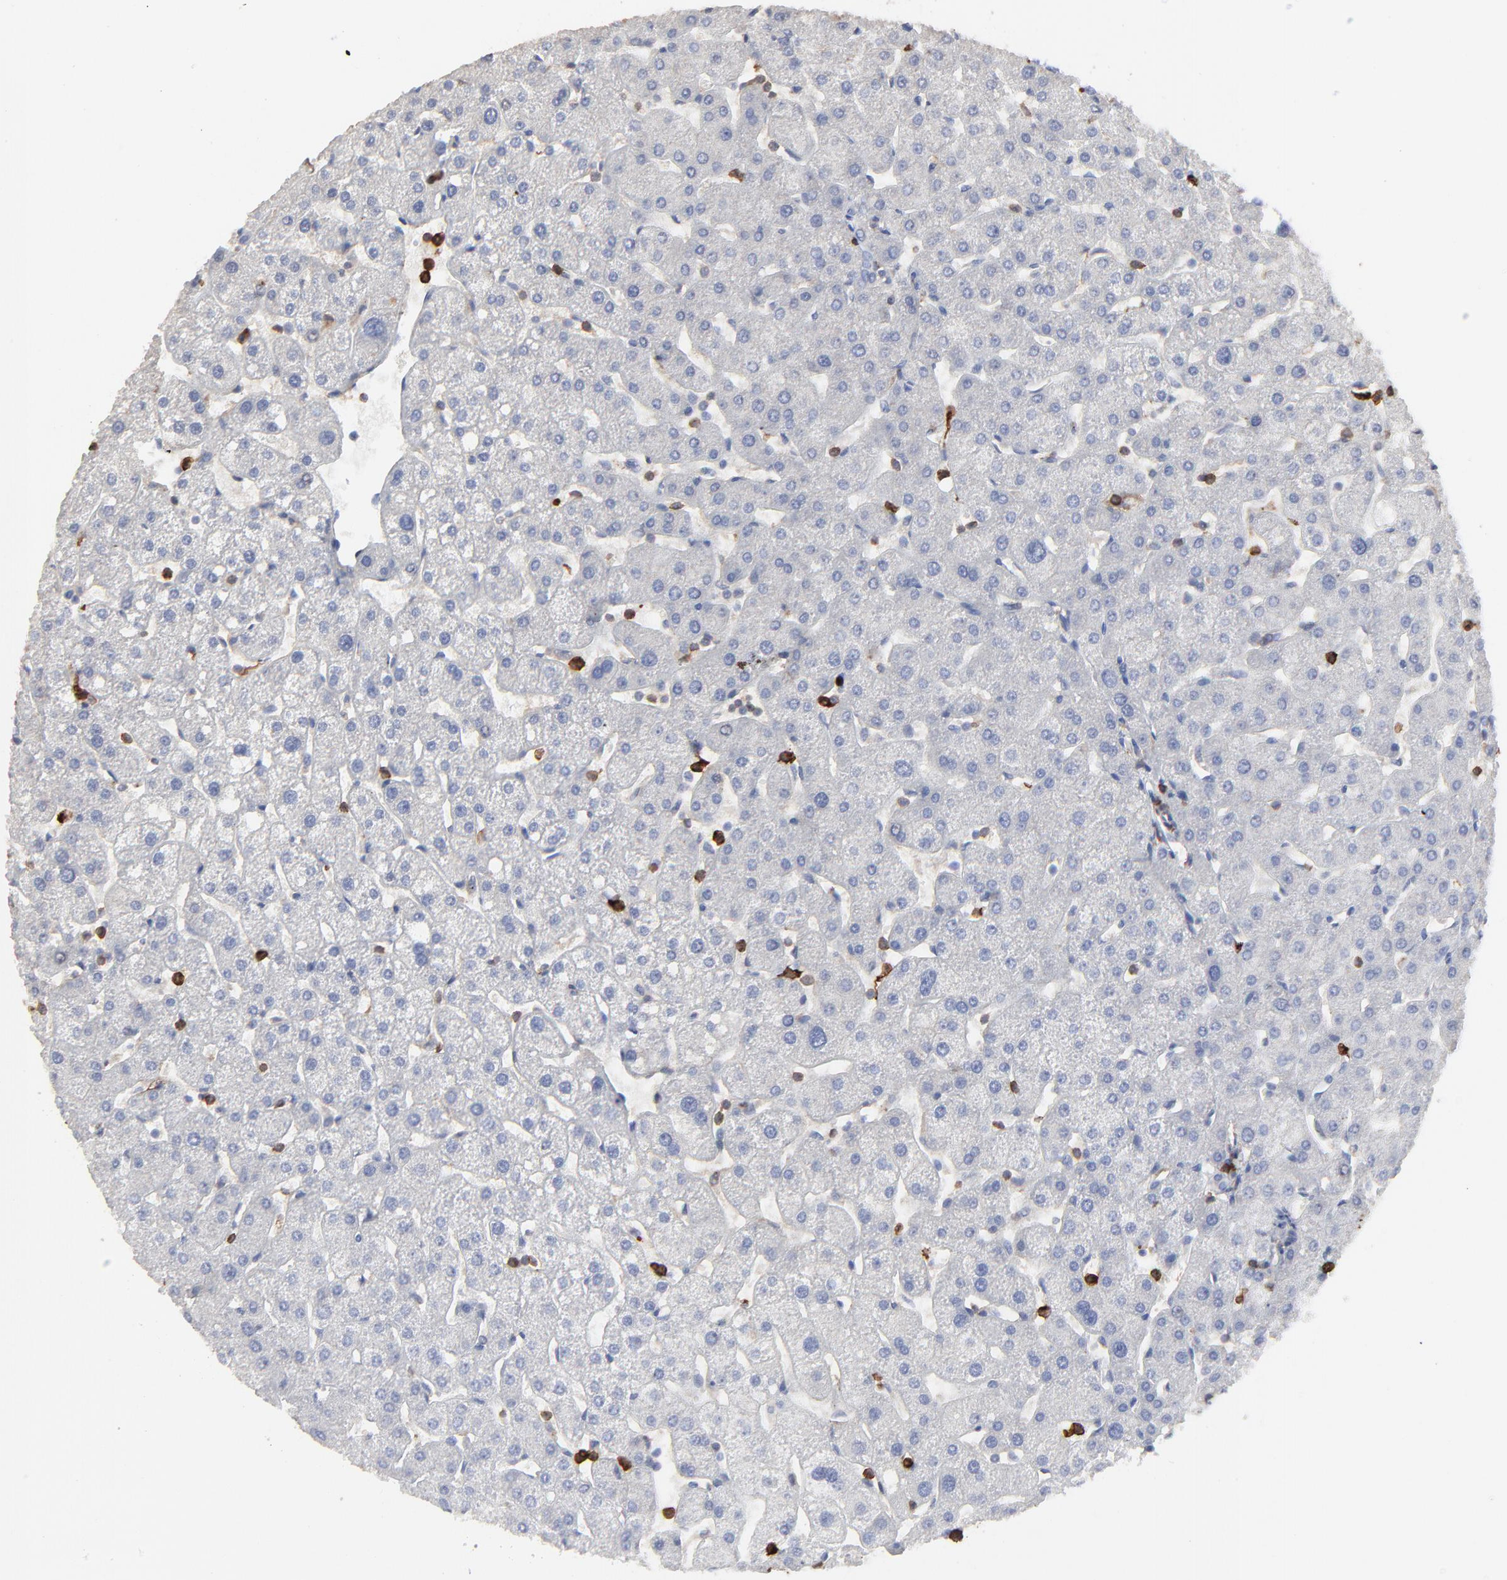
{"staining": {"intensity": "negative", "quantity": "none", "location": "none"}, "tissue": "liver", "cell_type": "Cholangiocytes", "image_type": "normal", "snomed": [{"axis": "morphology", "description": "Normal tissue, NOS"}, {"axis": "topography", "description": "Liver"}], "caption": "Liver stained for a protein using immunohistochemistry demonstrates no positivity cholangiocytes.", "gene": "SLC6A14", "patient": {"sex": "male", "age": 67}}